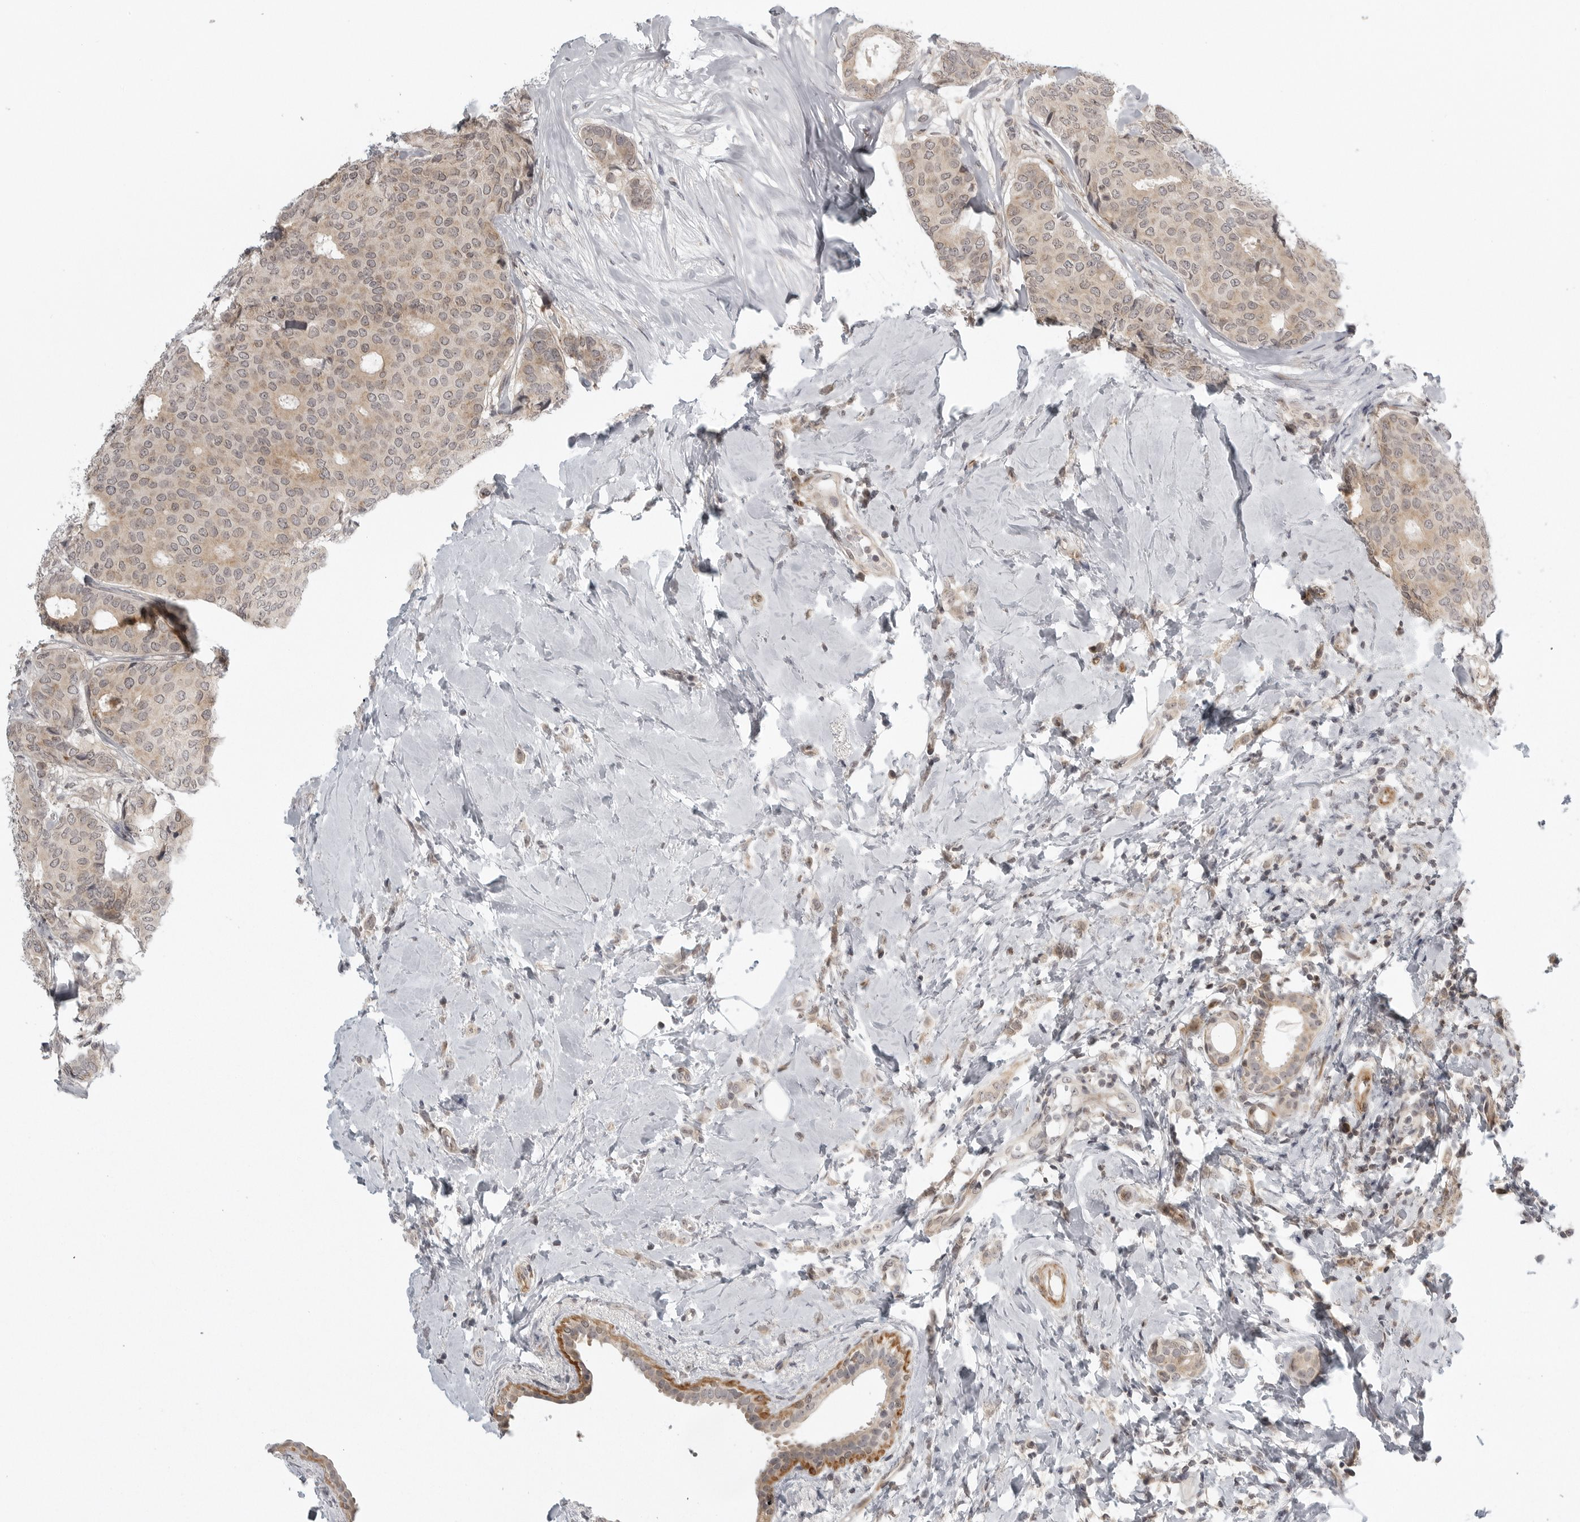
{"staining": {"intensity": "weak", "quantity": ">75%", "location": "cytoplasmic/membranous"}, "tissue": "breast cancer", "cell_type": "Tumor cells", "image_type": "cancer", "snomed": [{"axis": "morphology", "description": "Lobular carcinoma"}, {"axis": "topography", "description": "Breast"}], "caption": "Breast lobular carcinoma stained for a protein (brown) exhibits weak cytoplasmic/membranous positive positivity in approximately >75% of tumor cells.", "gene": "TUT4", "patient": {"sex": "female", "age": 47}}